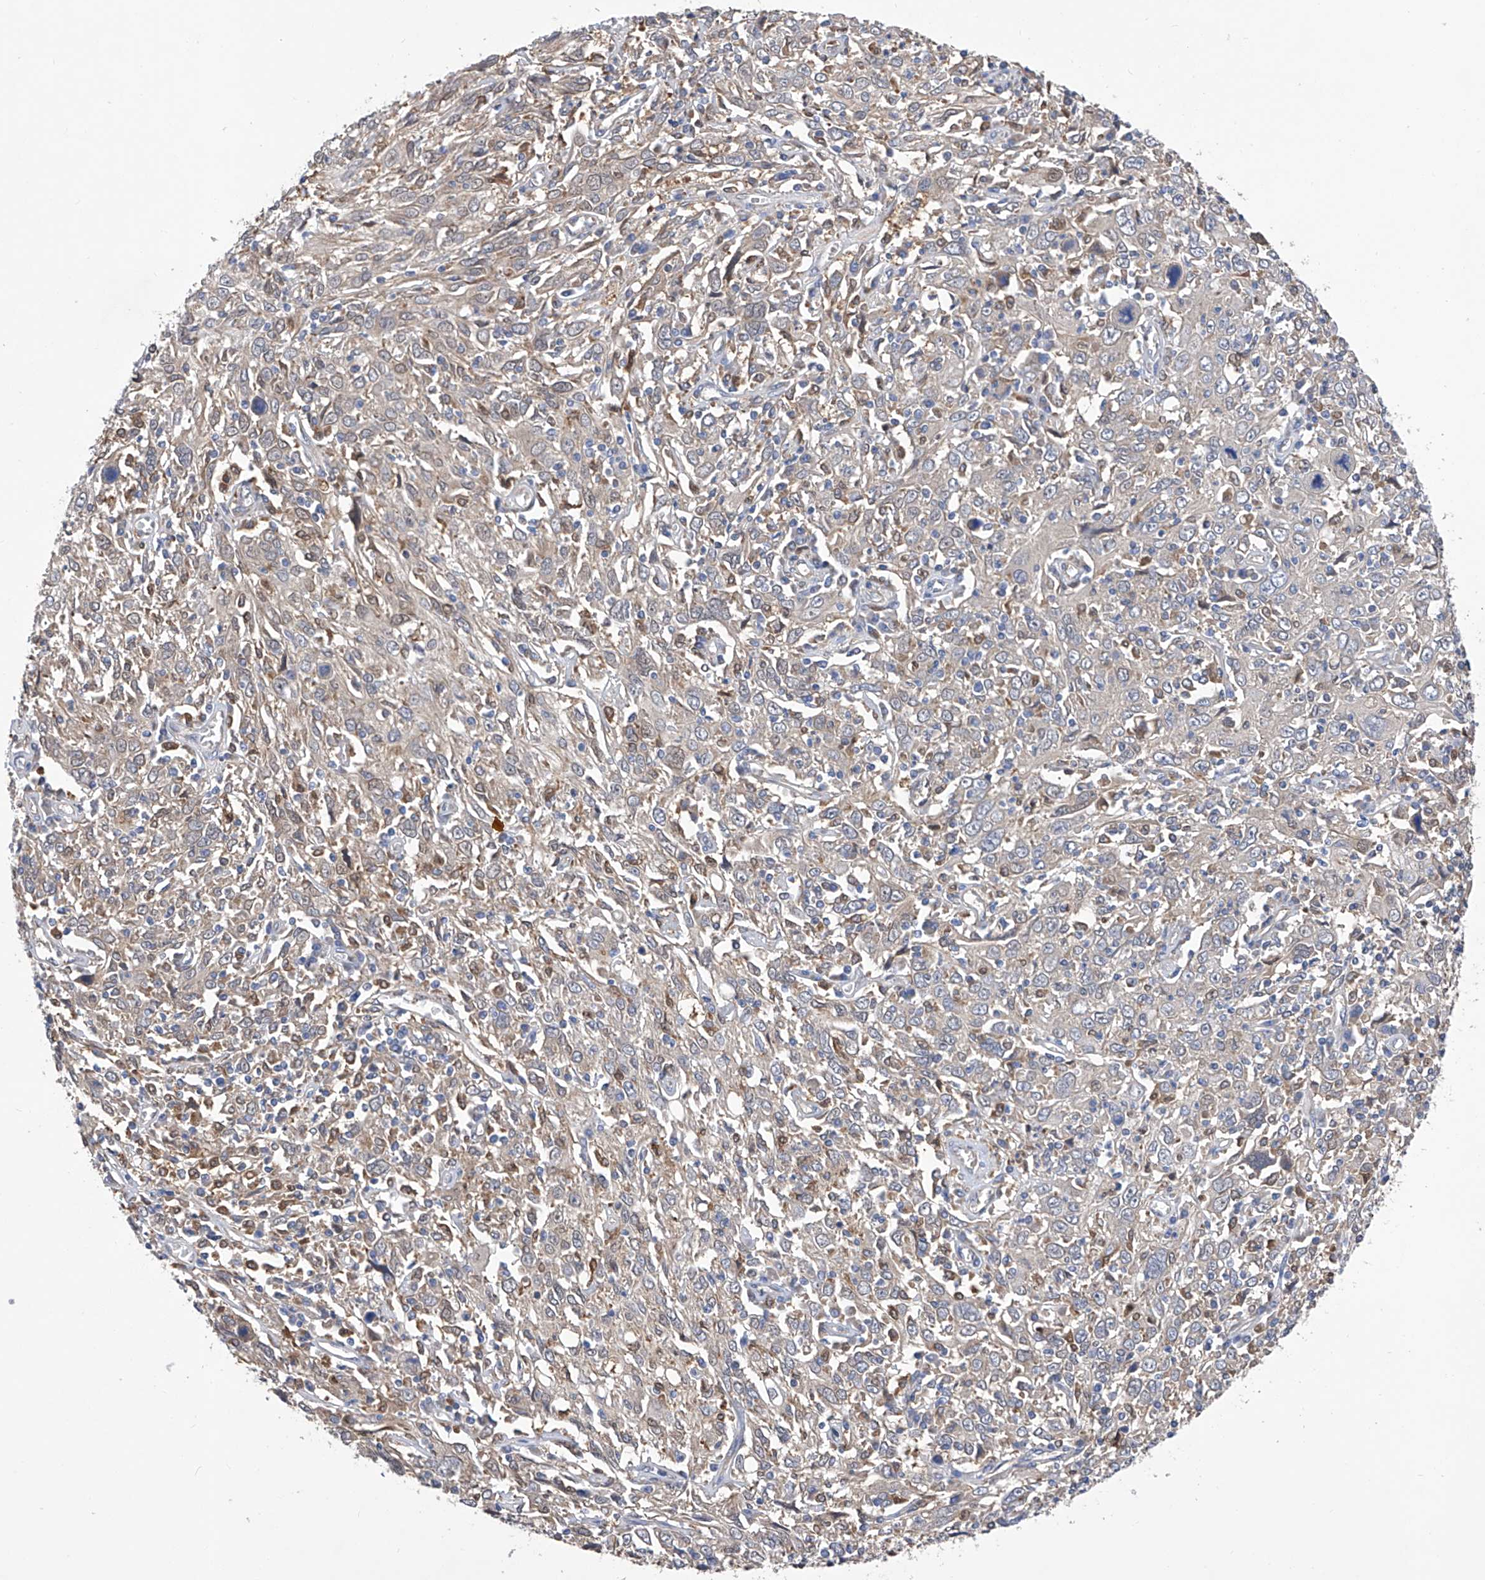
{"staining": {"intensity": "weak", "quantity": "25%-75%", "location": "cytoplasmic/membranous"}, "tissue": "cervical cancer", "cell_type": "Tumor cells", "image_type": "cancer", "snomed": [{"axis": "morphology", "description": "Squamous cell carcinoma, NOS"}, {"axis": "topography", "description": "Cervix"}], "caption": "Immunohistochemistry of cervical cancer (squamous cell carcinoma) exhibits low levels of weak cytoplasmic/membranous expression in approximately 25%-75% of tumor cells.", "gene": "SPATA20", "patient": {"sex": "female", "age": 46}}